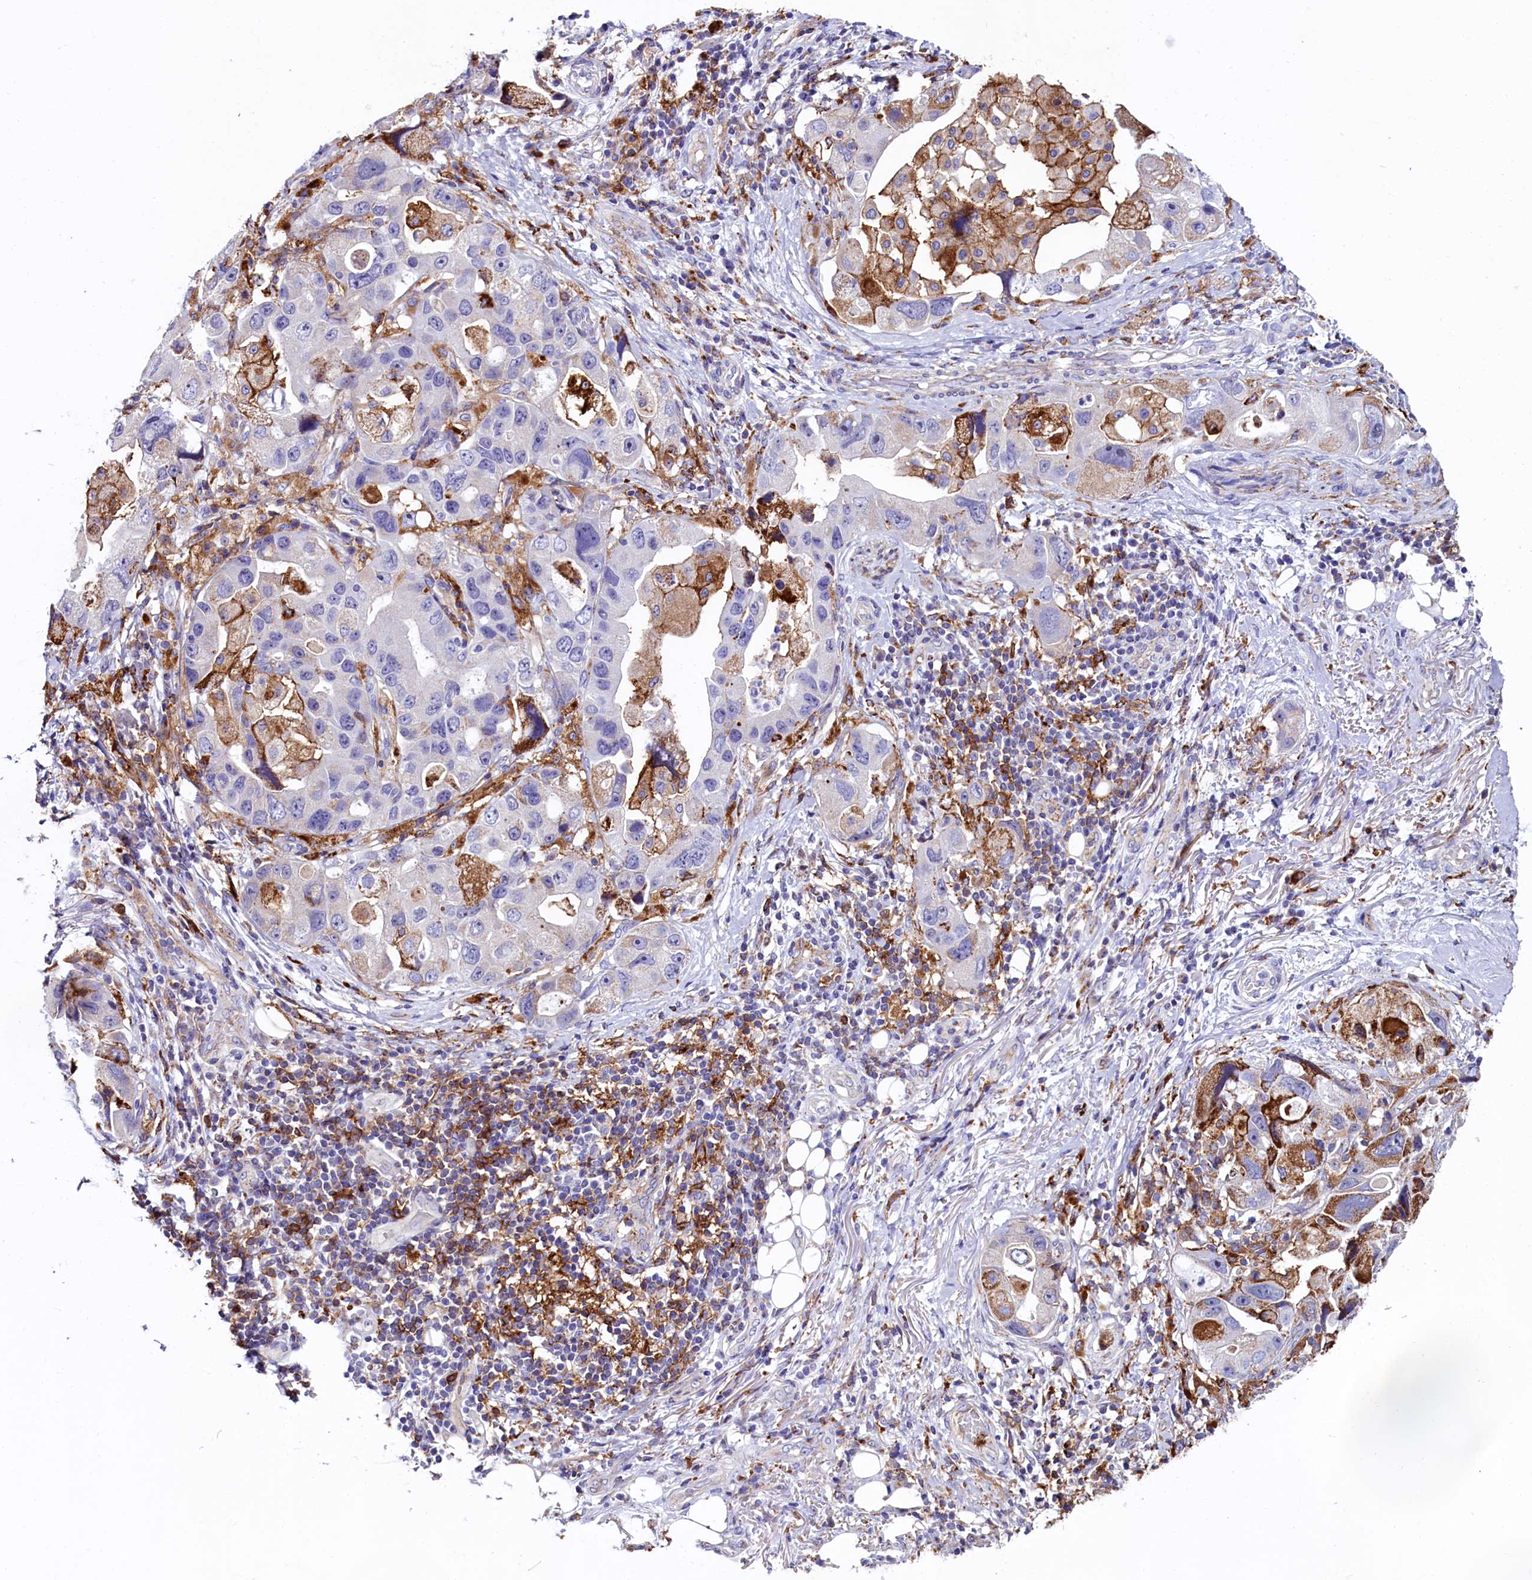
{"staining": {"intensity": "moderate", "quantity": "<25%", "location": "cytoplasmic/membranous"}, "tissue": "lung cancer", "cell_type": "Tumor cells", "image_type": "cancer", "snomed": [{"axis": "morphology", "description": "Adenocarcinoma, NOS"}, {"axis": "topography", "description": "Lung"}], "caption": "High-power microscopy captured an immunohistochemistry (IHC) photomicrograph of adenocarcinoma (lung), revealing moderate cytoplasmic/membranous expression in about <25% of tumor cells.", "gene": "IL20RA", "patient": {"sex": "female", "age": 54}}